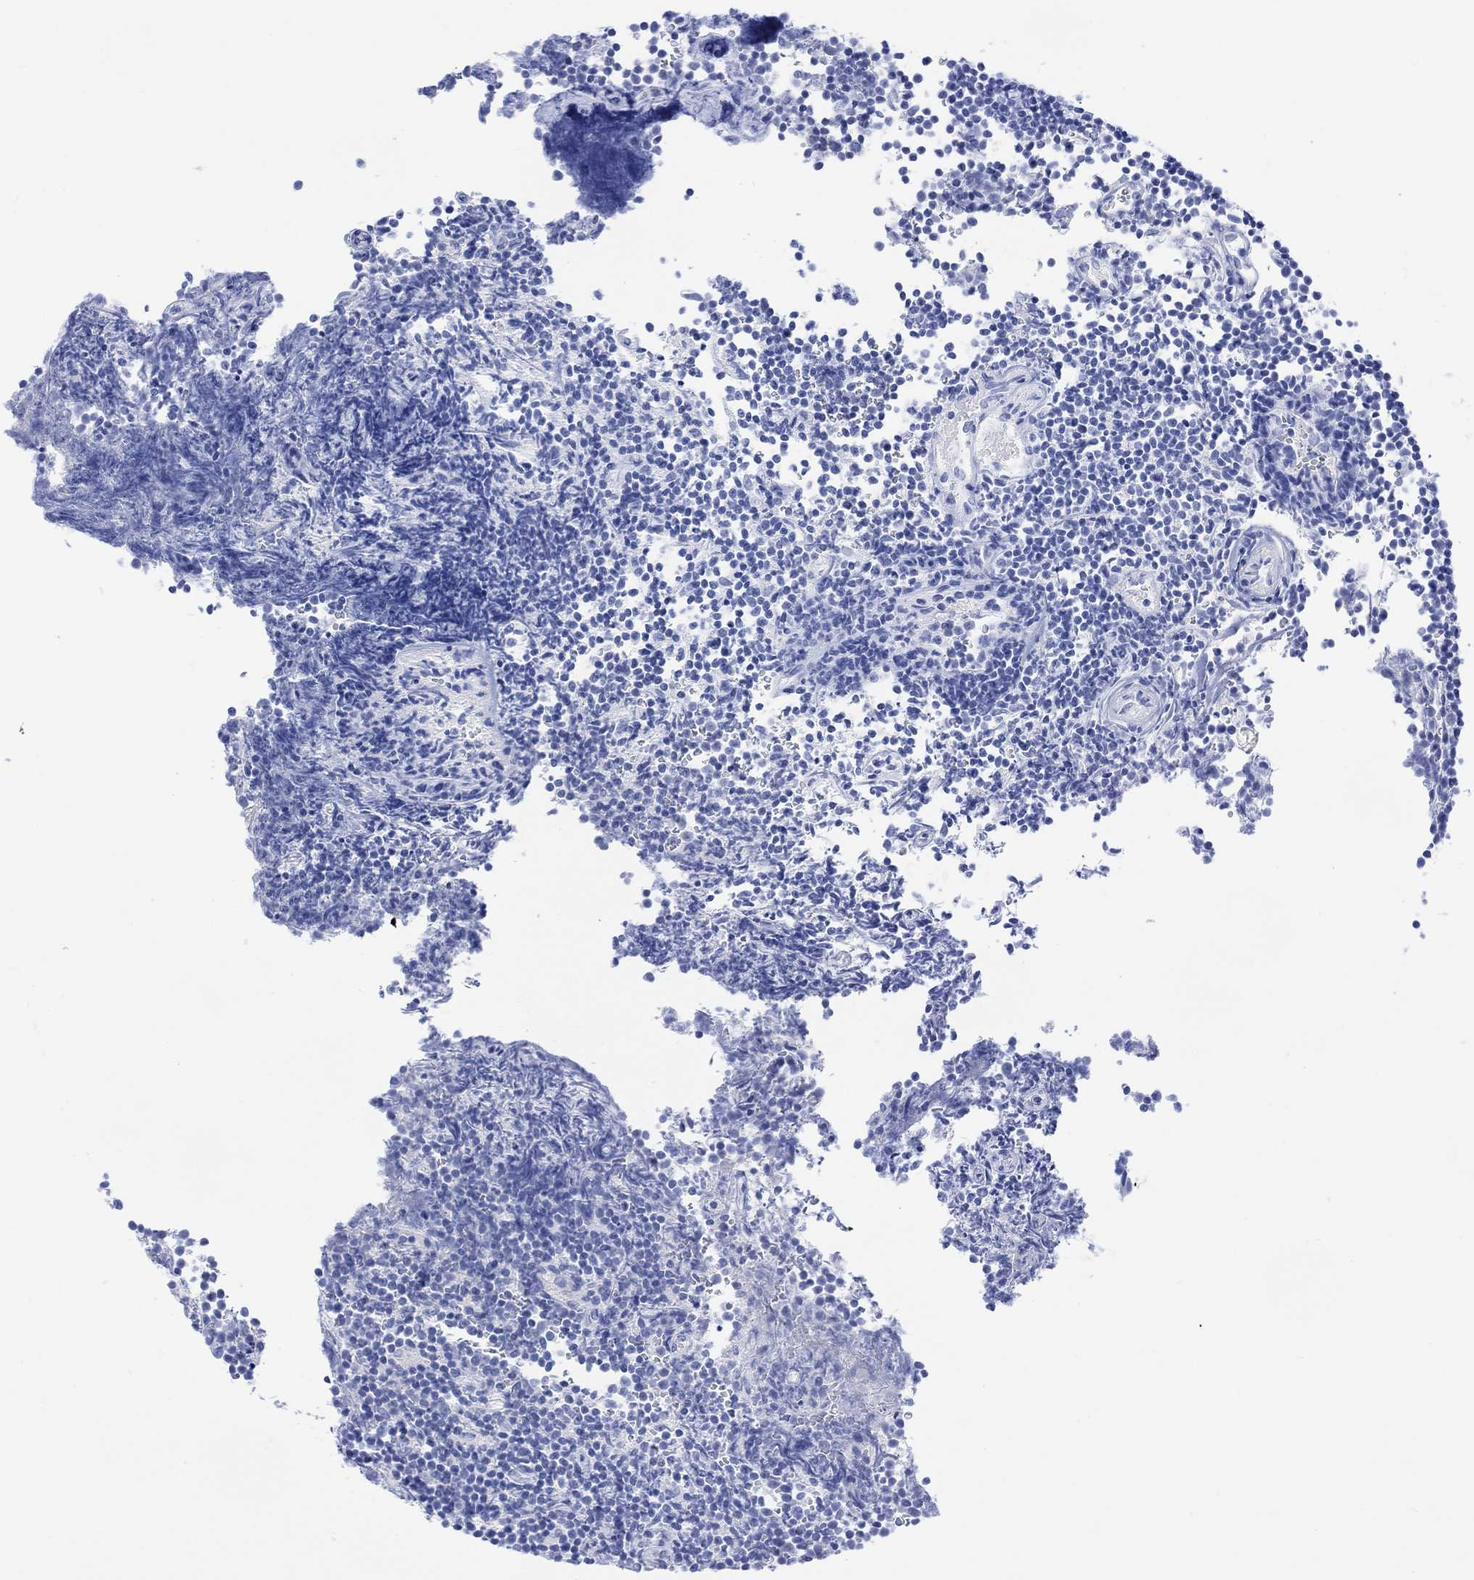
{"staining": {"intensity": "negative", "quantity": "none", "location": "none"}, "tissue": "lymphoma", "cell_type": "Tumor cells", "image_type": "cancer", "snomed": [{"axis": "morphology", "description": "Malignant lymphoma, non-Hodgkin's type, Low grade"}, {"axis": "topography", "description": "Brain"}], "caption": "This is a photomicrograph of IHC staining of lymphoma, which shows no positivity in tumor cells. (Brightfield microscopy of DAB (3,3'-diaminobenzidine) immunohistochemistry (IHC) at high magnification).", "gene": "CALCA", "patient": {"sex": "female", "age": 66}}